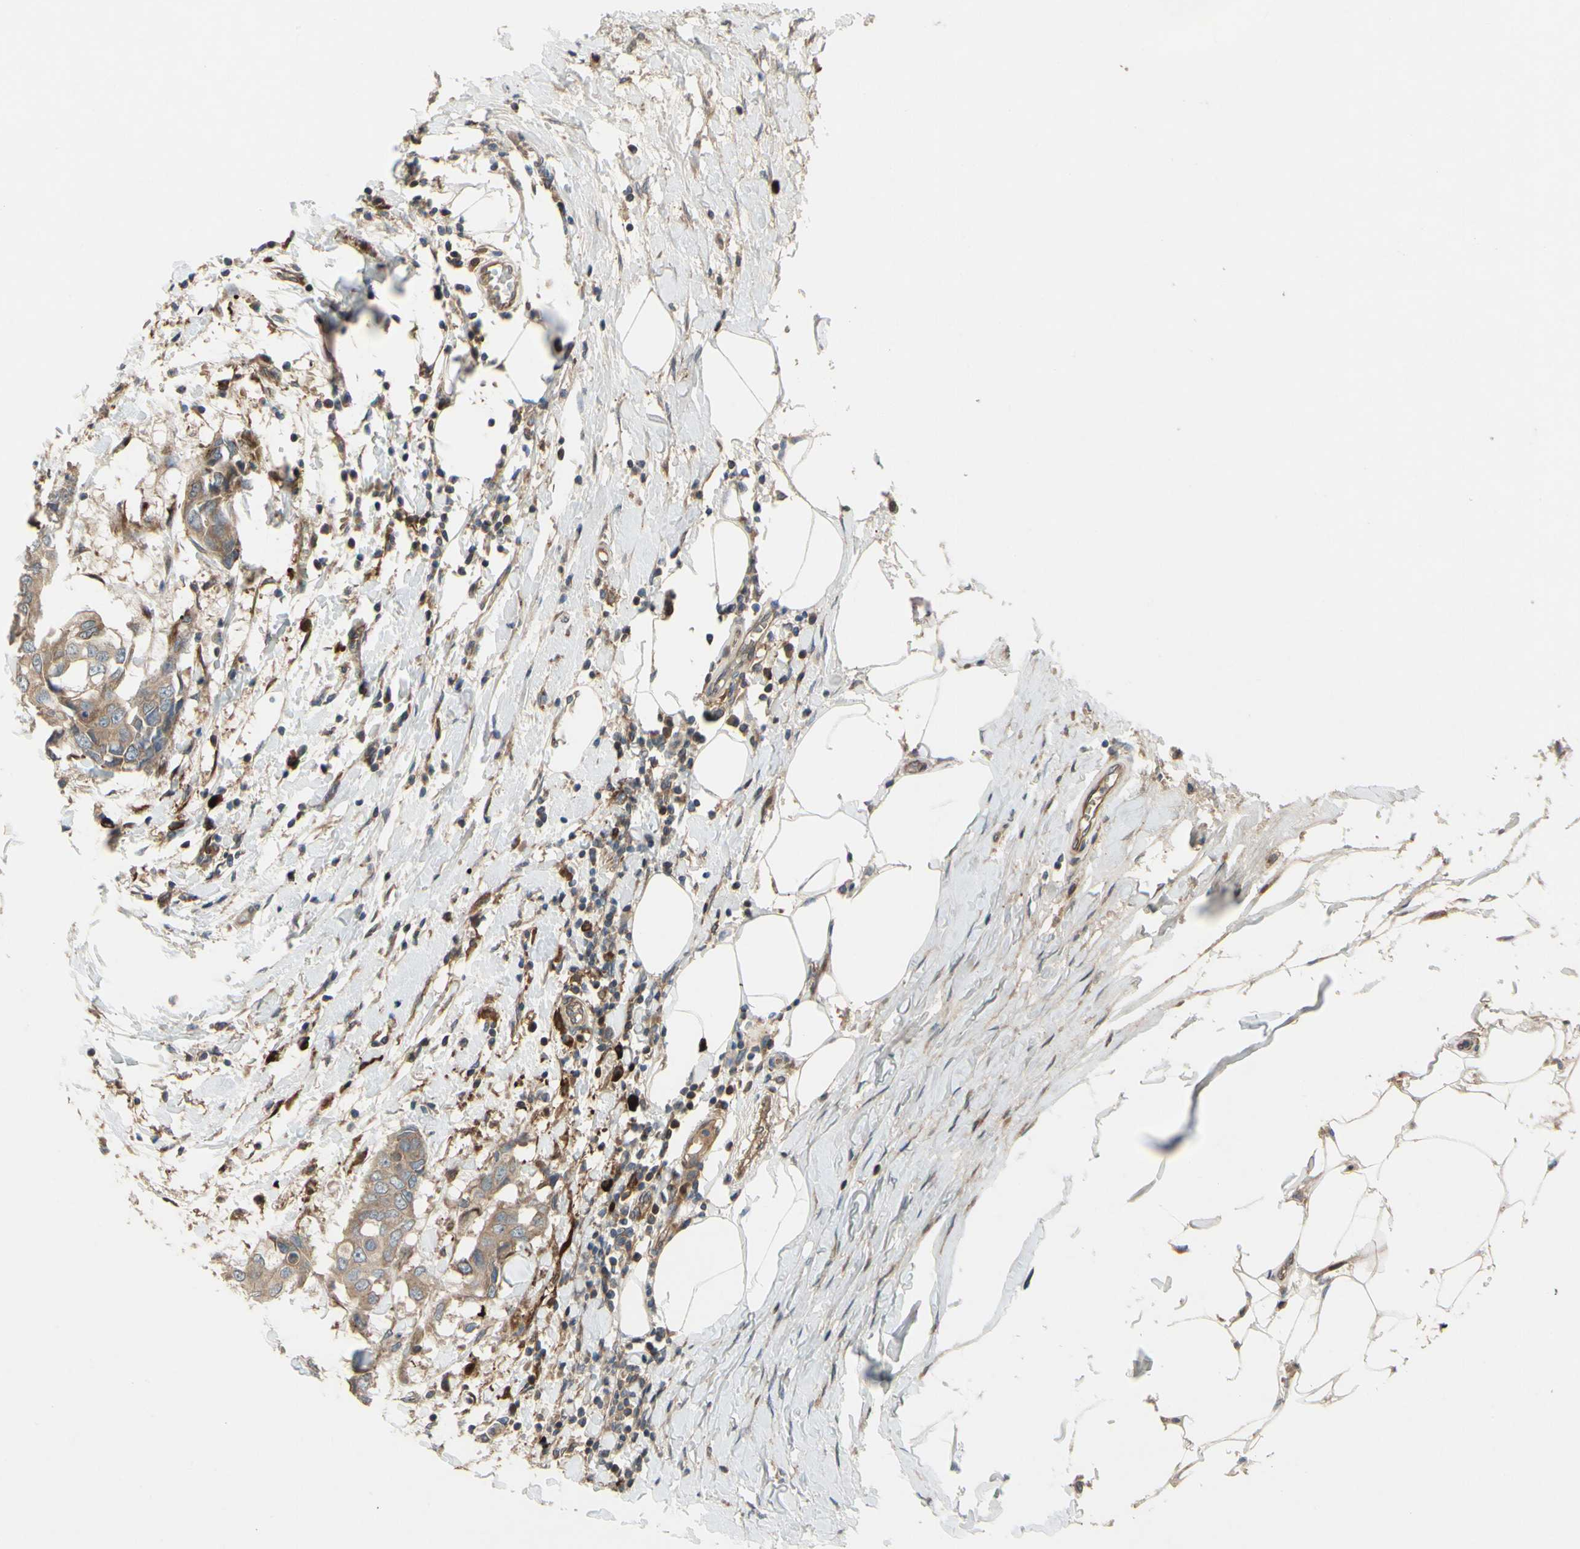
{"staining": {"intensity": "weak", "quantity": ">75%", "location": "cytoplasmic/membranous"}, "tissue": "breast cancer", "cell_type": "Tumor cells", "image_type": "cancer", "snomed": [{"axis": "morphology", "description": "Duct carcinoma"}, {"axis": "topography", "description": "Breast"}], "caption": "Breast cancer stained for a protein (brown) displays weak cytoplasmic/membranous positive expression in approximately >75% of tumor cells.", "gene": "SPTLC1", "patient": {"sex": "female", "age": 27}}